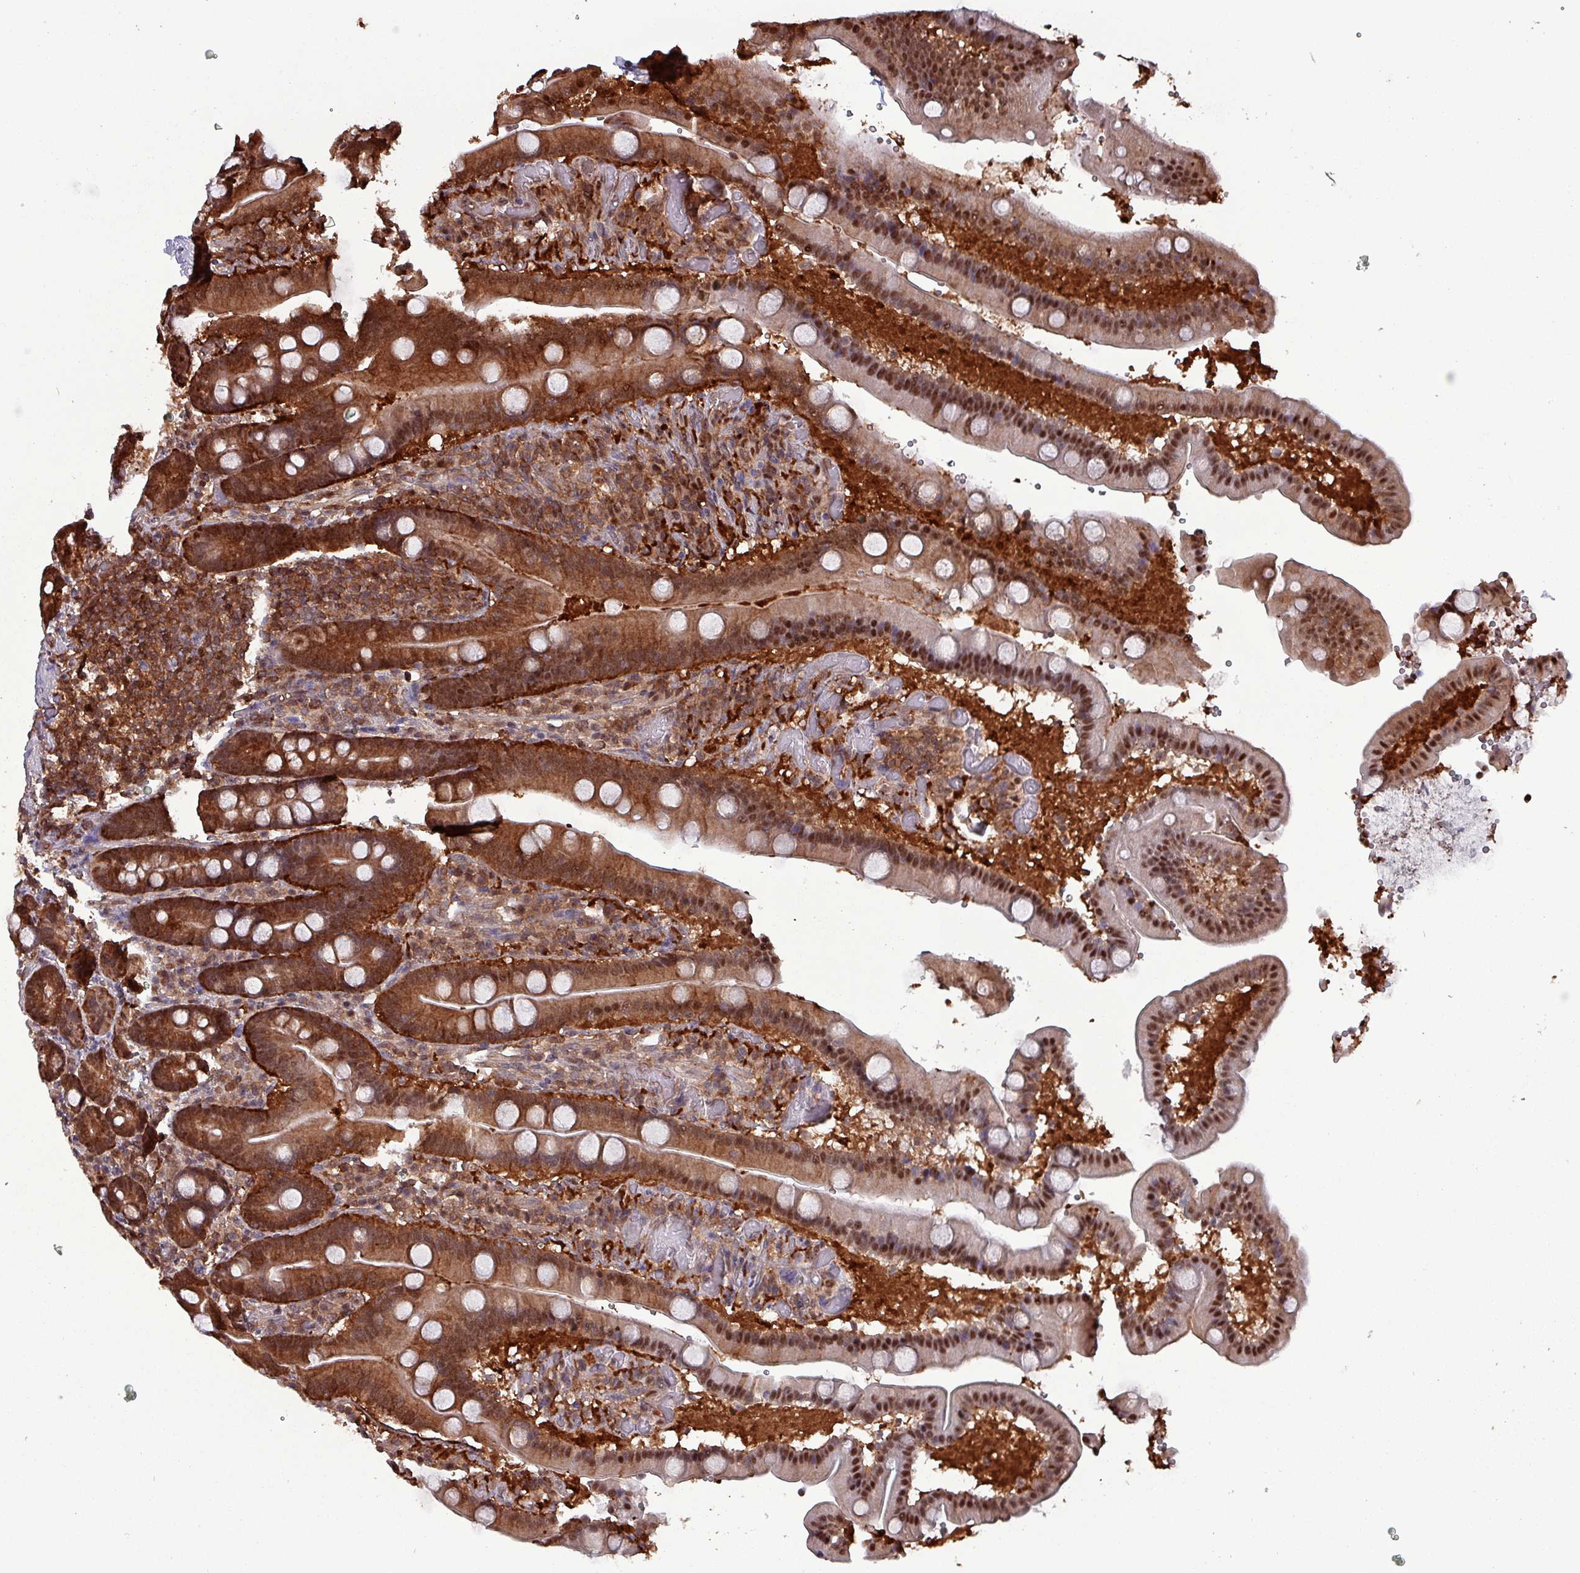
{"staining": {"intensity": "strong", "quantity": ">75%", "location": "cytoplasmic/membranous,nuclear"}, "tissue": "duodenum", "cell_type": "Glandular cells", "image_type": "normal", "snomed": [{"axis": "morphology", "description": "Normal tissue, NOS"}, {"axis": "topography", "description": "Duodenum"}], "caption": "Glandular cells display high levels of strong cytoplasmic/membranous,nuclear positivity in approximately >75% of cells in unremarkable human duodenum.", "gene": "PSMB8", "patient": {"sex": "female", "age": 62}}